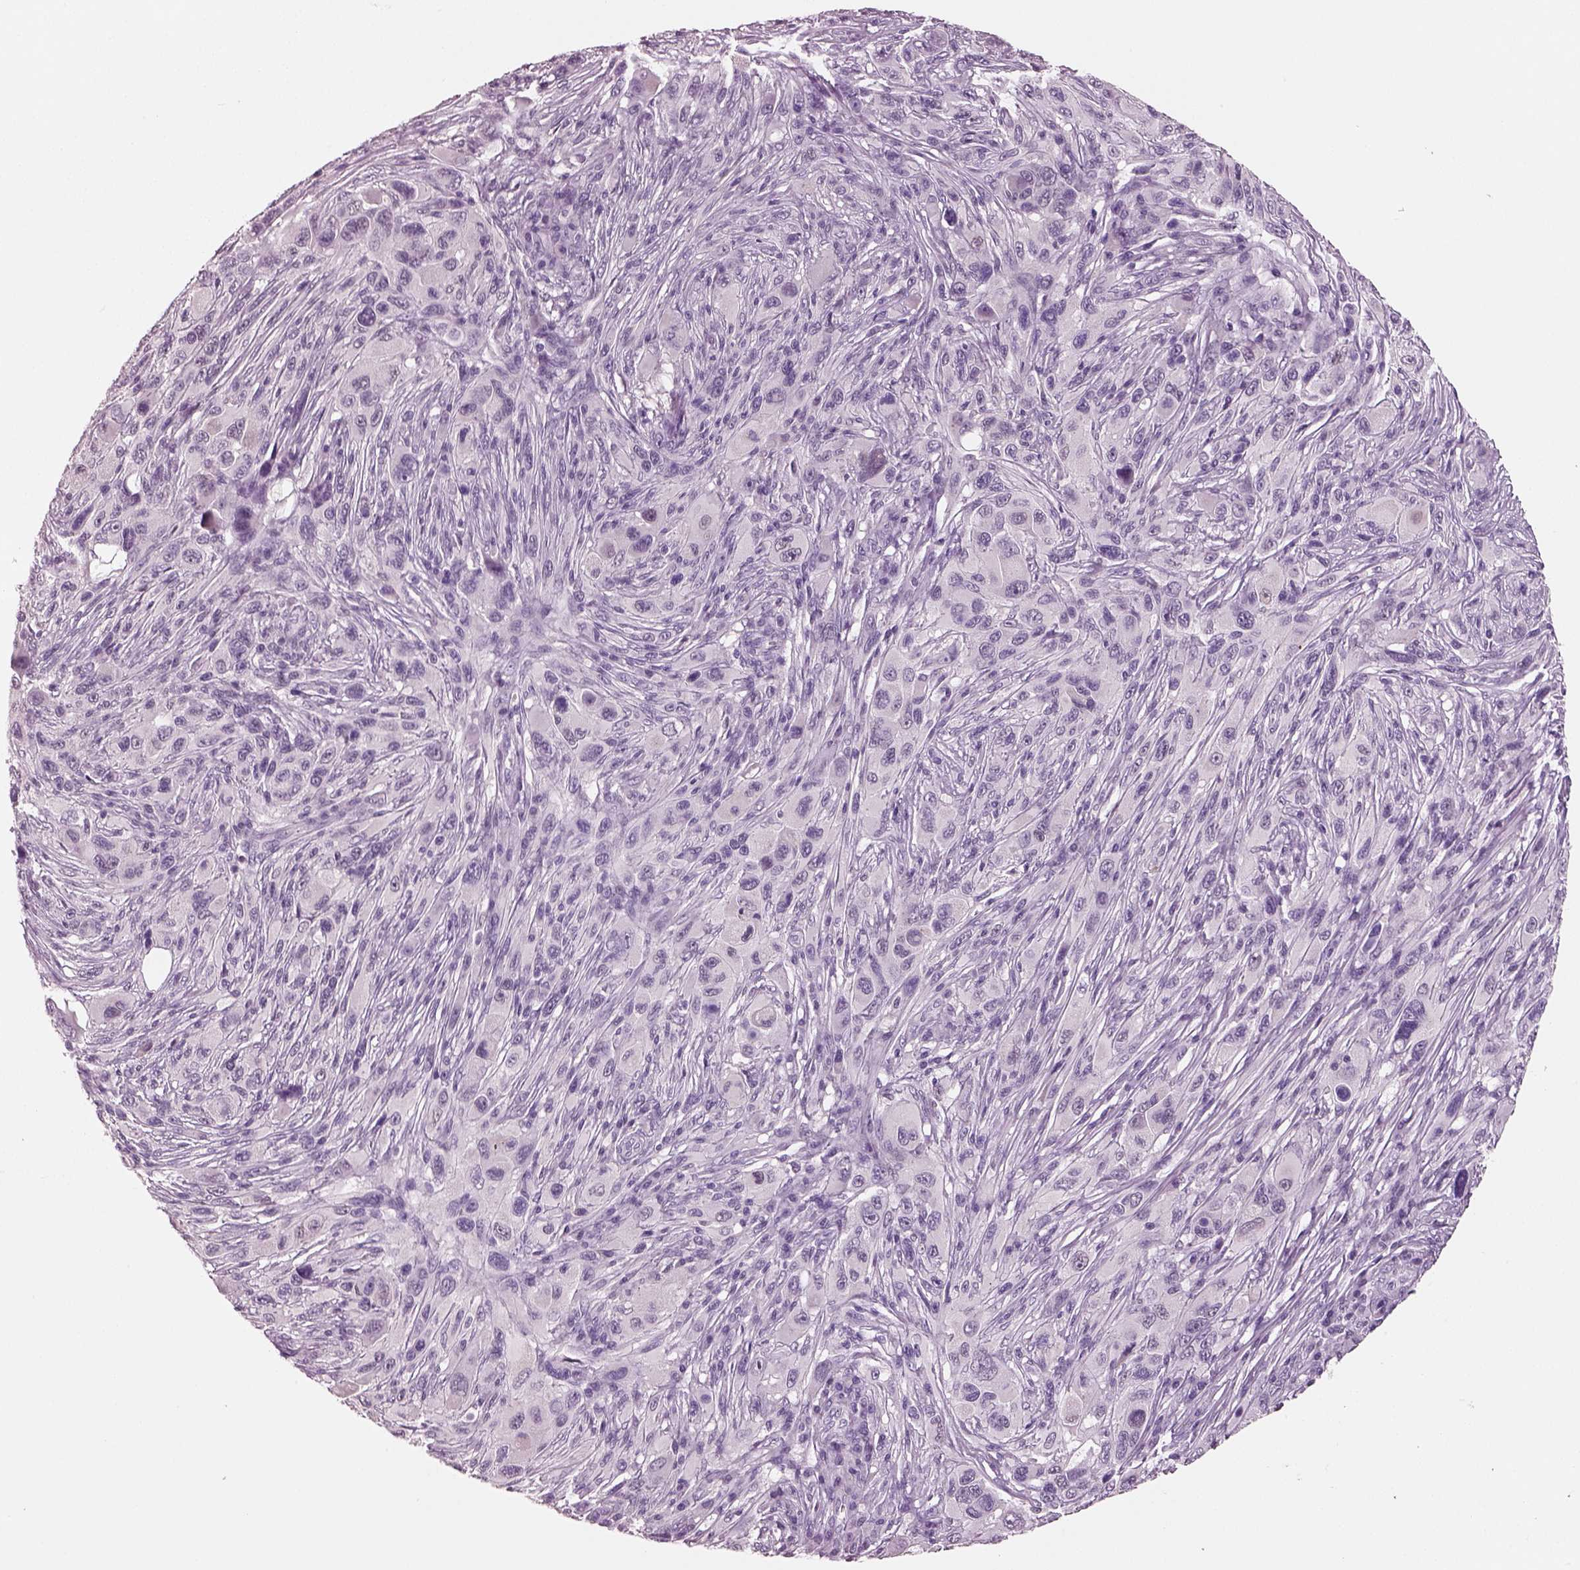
{"staining": {"intensity": "negative", "quantity": "none", "location": "none"}, "tissue": "melanoma", "cell_type": "Tumor cells", "image_type": "cancer", "snomed": [{"axis": "morphology", "description": "Malignant melanoma, NOS"}, {"axis": "topography", "description": "Skin"}], "caption": "Human malignant melanoma stained for a protein using IHC reveals no positivity in tumor cells.", "gene": "ELSPBP1", "patient": {"sex": "male", "age": 53}}